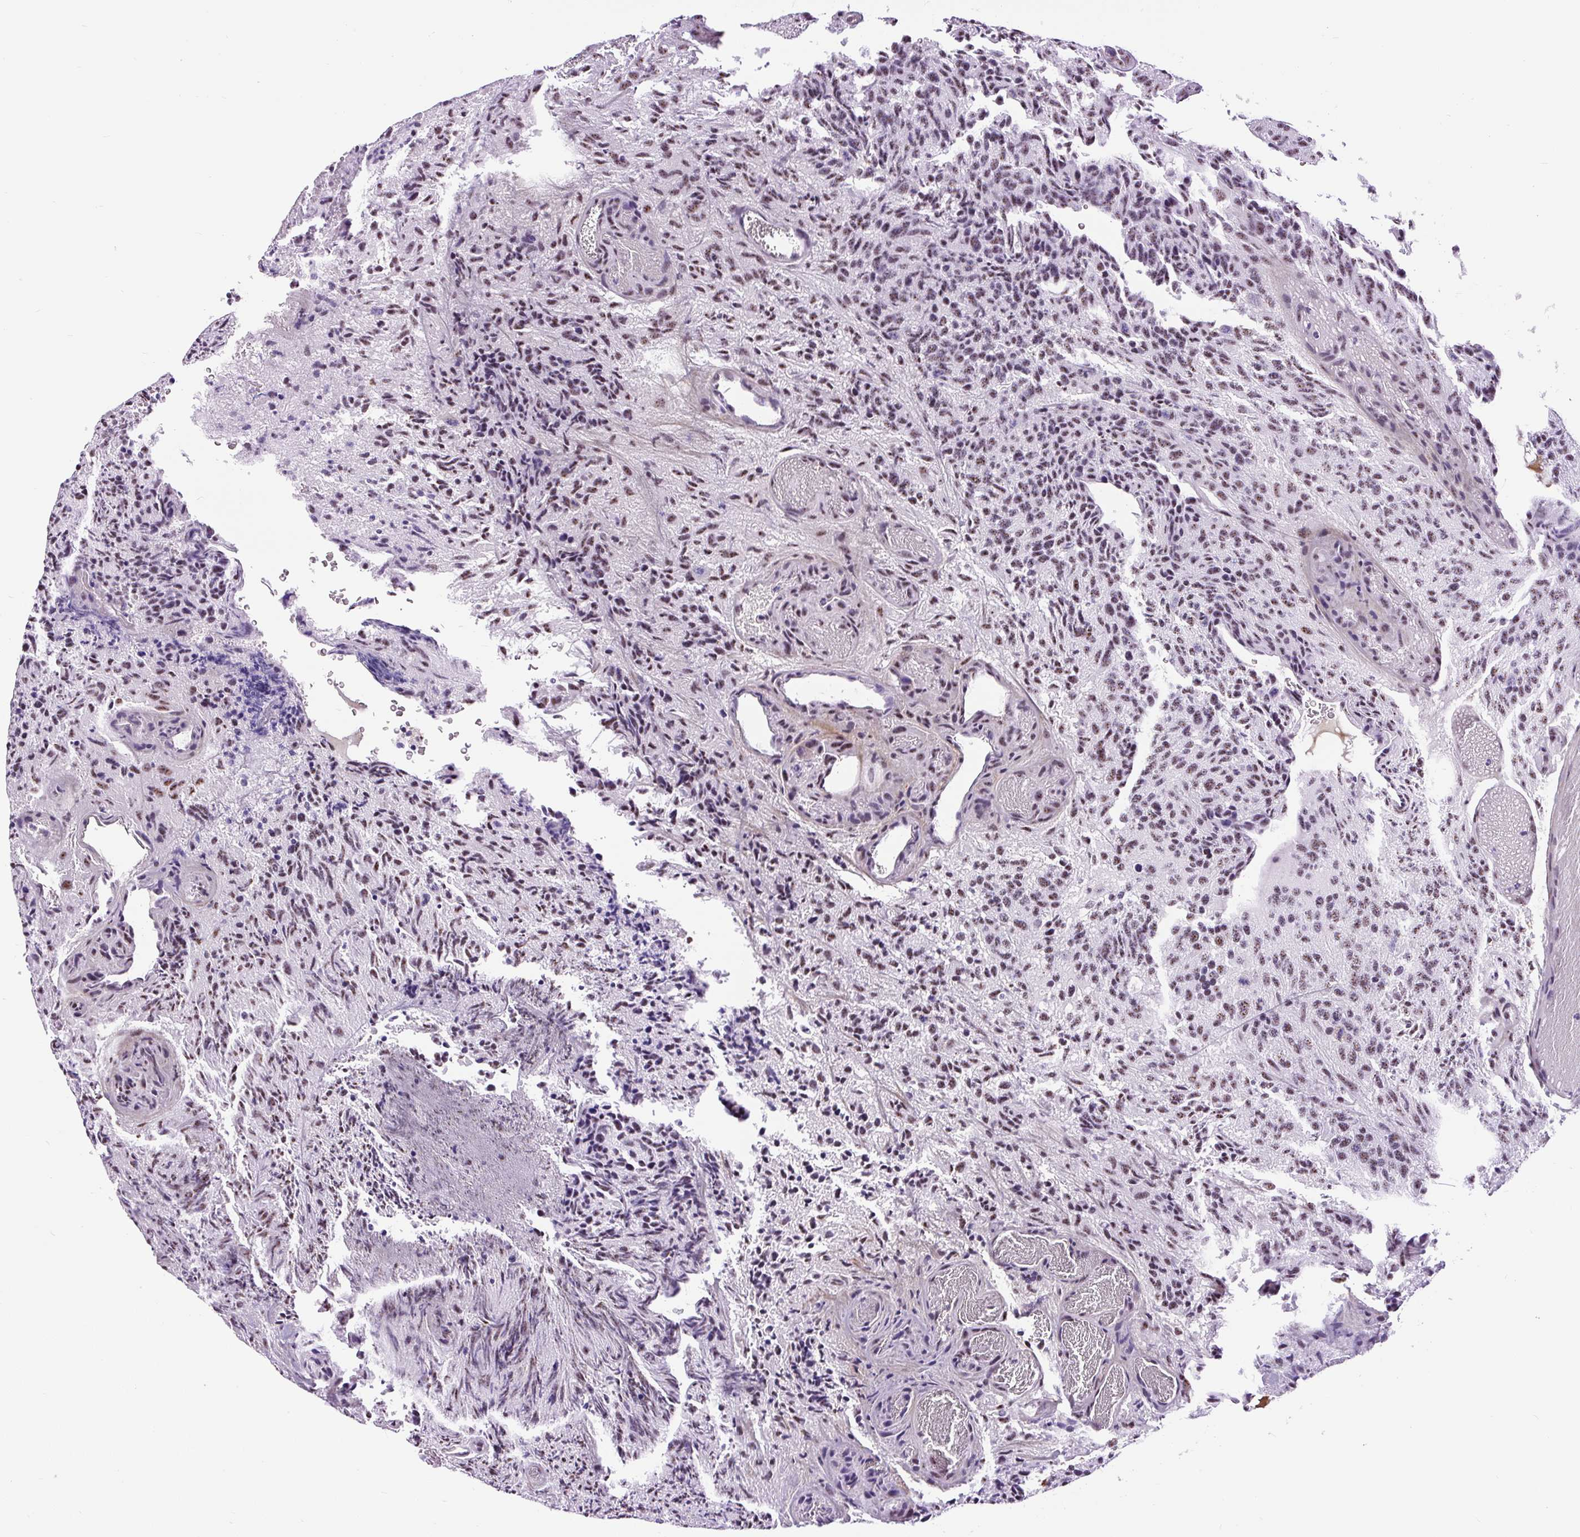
{"staining": {"intensity": "moderate", "quantity": "25%-75%", "location": "nuclear"}, "tissue": "glioma", "cell_type": "Tumor cells", "image_type": "cancer", "snomed": [{"axis": "morphology", "description": "Glioma, malignant, High grade"}, {"axis": "topography", "description": "Brain"}], "caption": "Human malignant high-grade glioma stained for a protein (brown) displays moderate nuclear positive staining in approximately 25%-75% of tumor cells.", "gene": "SMC5", "patient": {"sex": "male", "age": 36}}